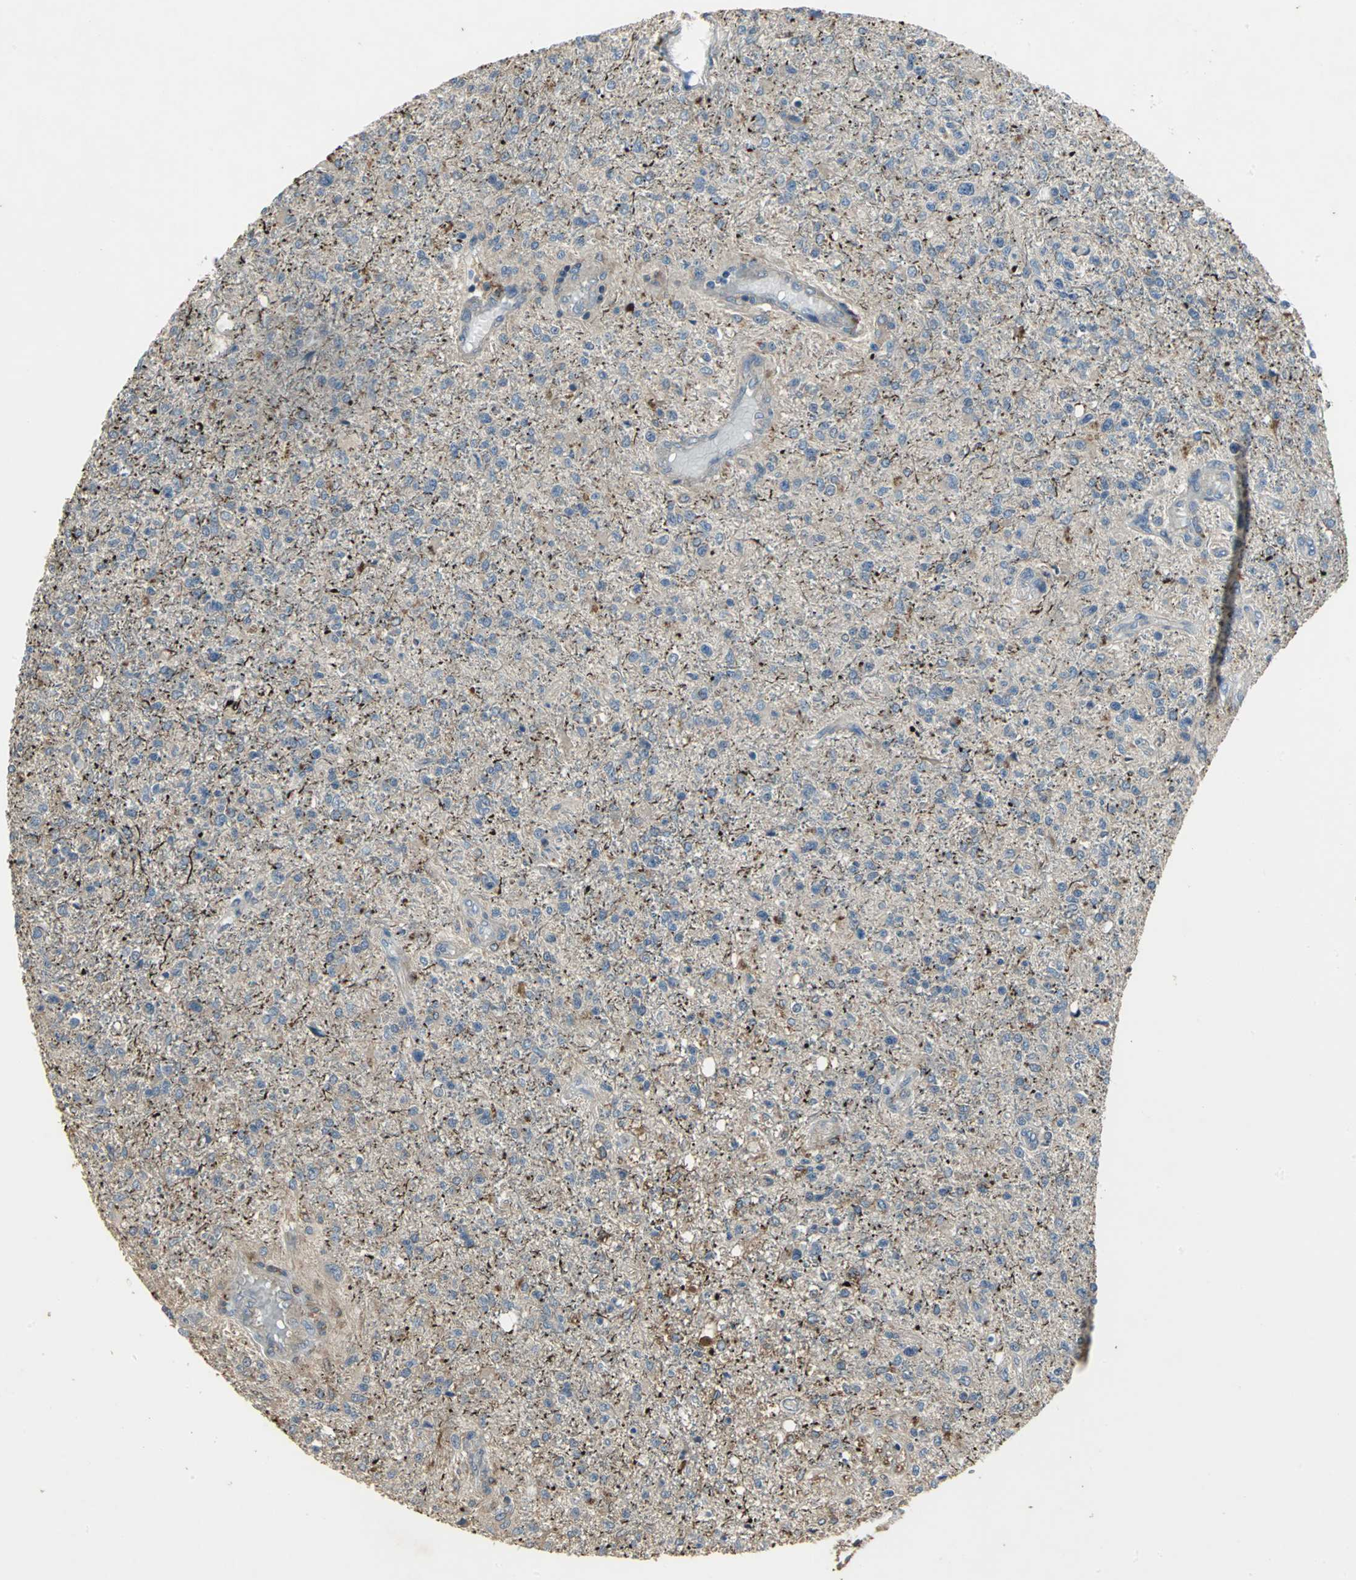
{"staining": {"intensity": "weak", "quantity": ">75%", "location": "cytoplasmic/membranous"}, "tissue": "glioma", "cell_type": "Tumor cells", "image_type": "cancer", "snomed": [{"axis": "morphology", "description": "Glioma, malignant, High grade"}, {"axis": "topography", "description": "Cerebral cortex"}], "caption": "Malignant glioma (high-grade) stained with immunohistochemistry exhibits weak cytoplasmic/membranous positivity in approximately >75% of tumor cells.", "gene": "MET", "patient": {"sex": "male", "age": 76}}